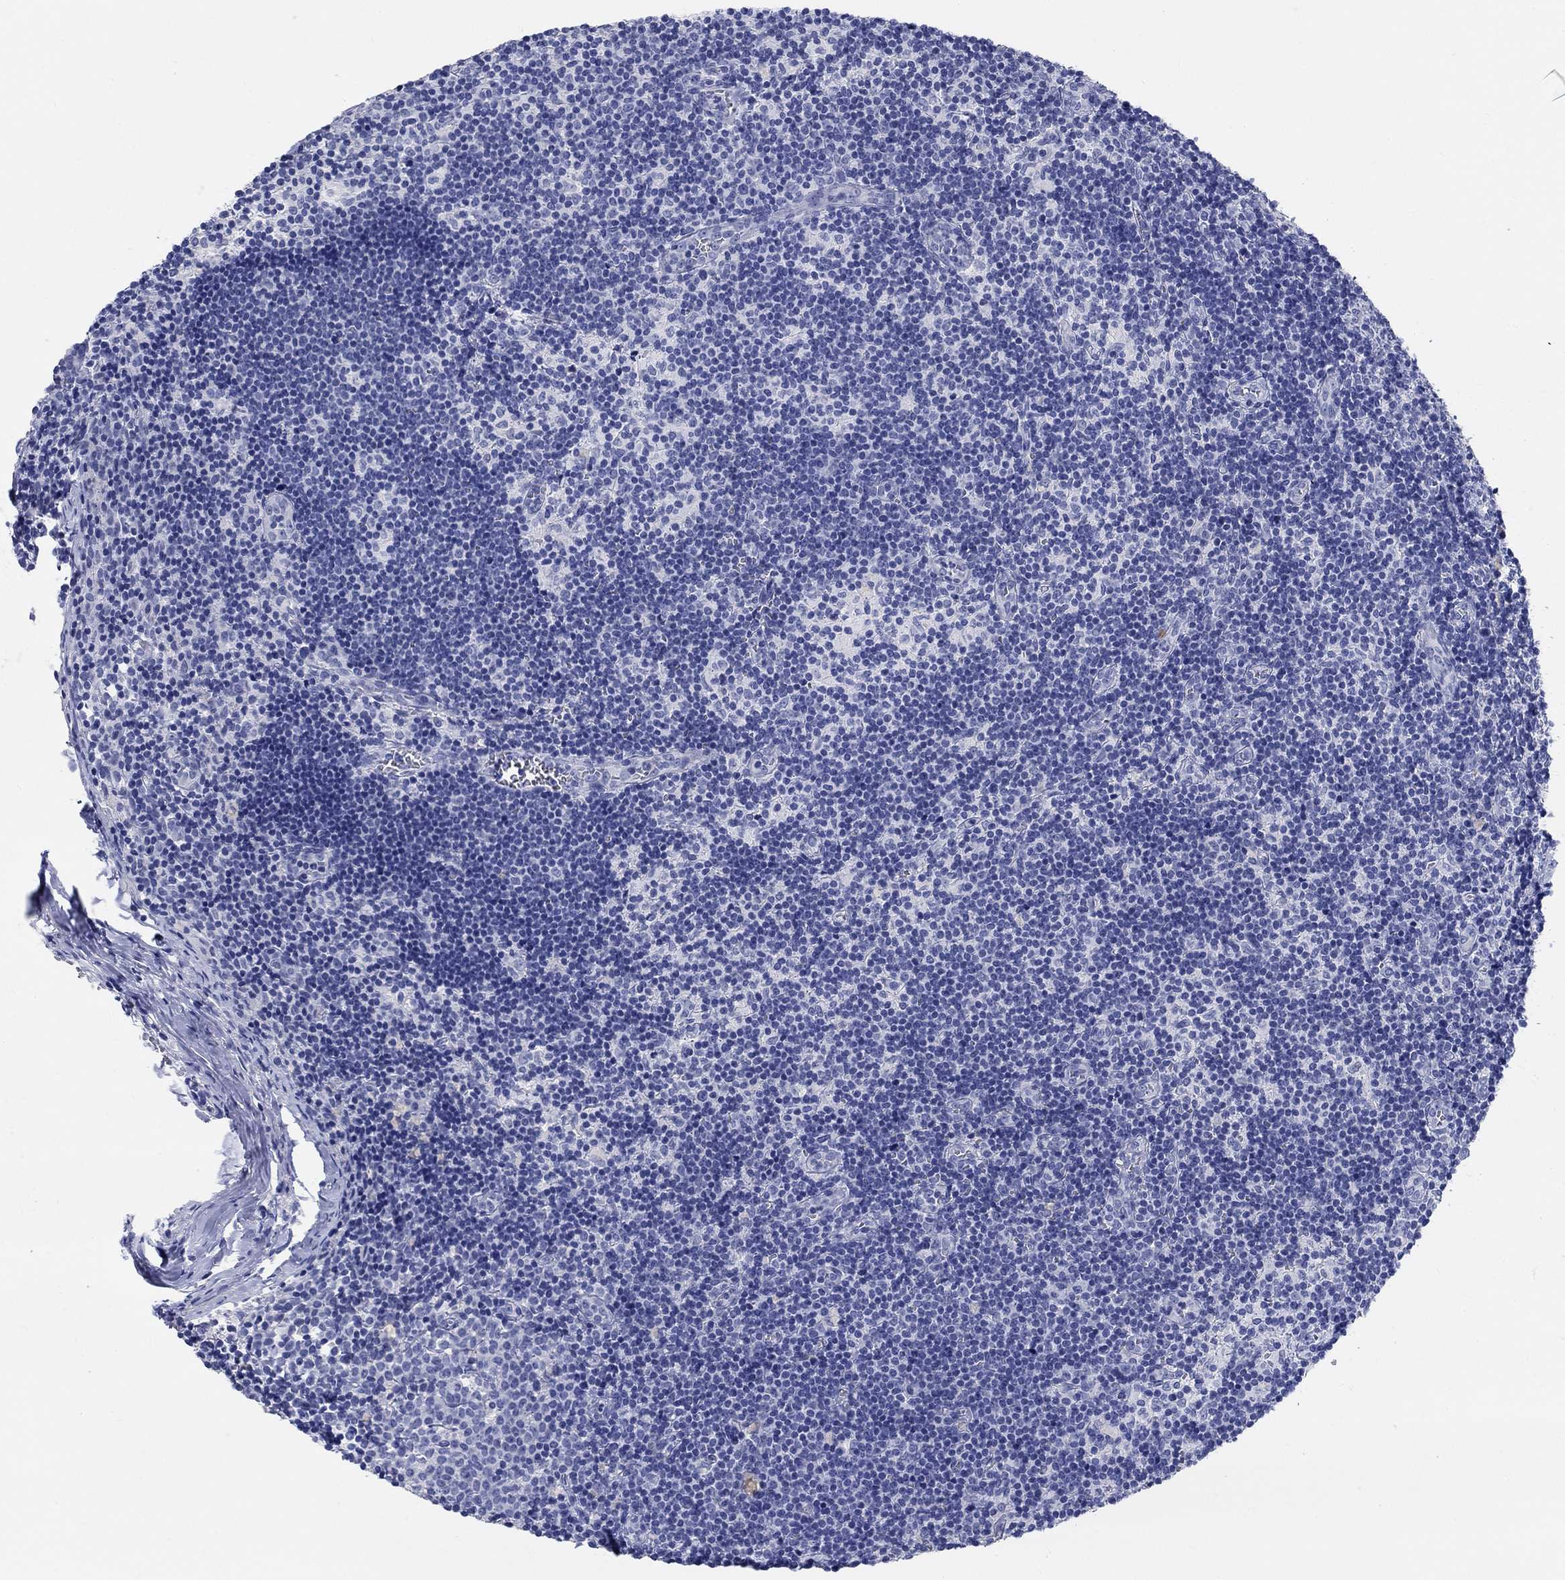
{"staining": {"intensity": "negative", "quantity": "none", "location": "none"}, "tissue": "lymph node", "cell_type": "Germinal center cells", "image_type": "normal", "snomed": [{"axis": "morphology", "description": "Normal tissue, NOS"}, {"axis": "topography", "description": "Lymph node"}], "caption": "Immunohistochemical staining of benign human lymph node demonstrates no significant expression in germinal center cells.", "gene": "GRIA3", "patient": {"sex": "female", "age": 52}}